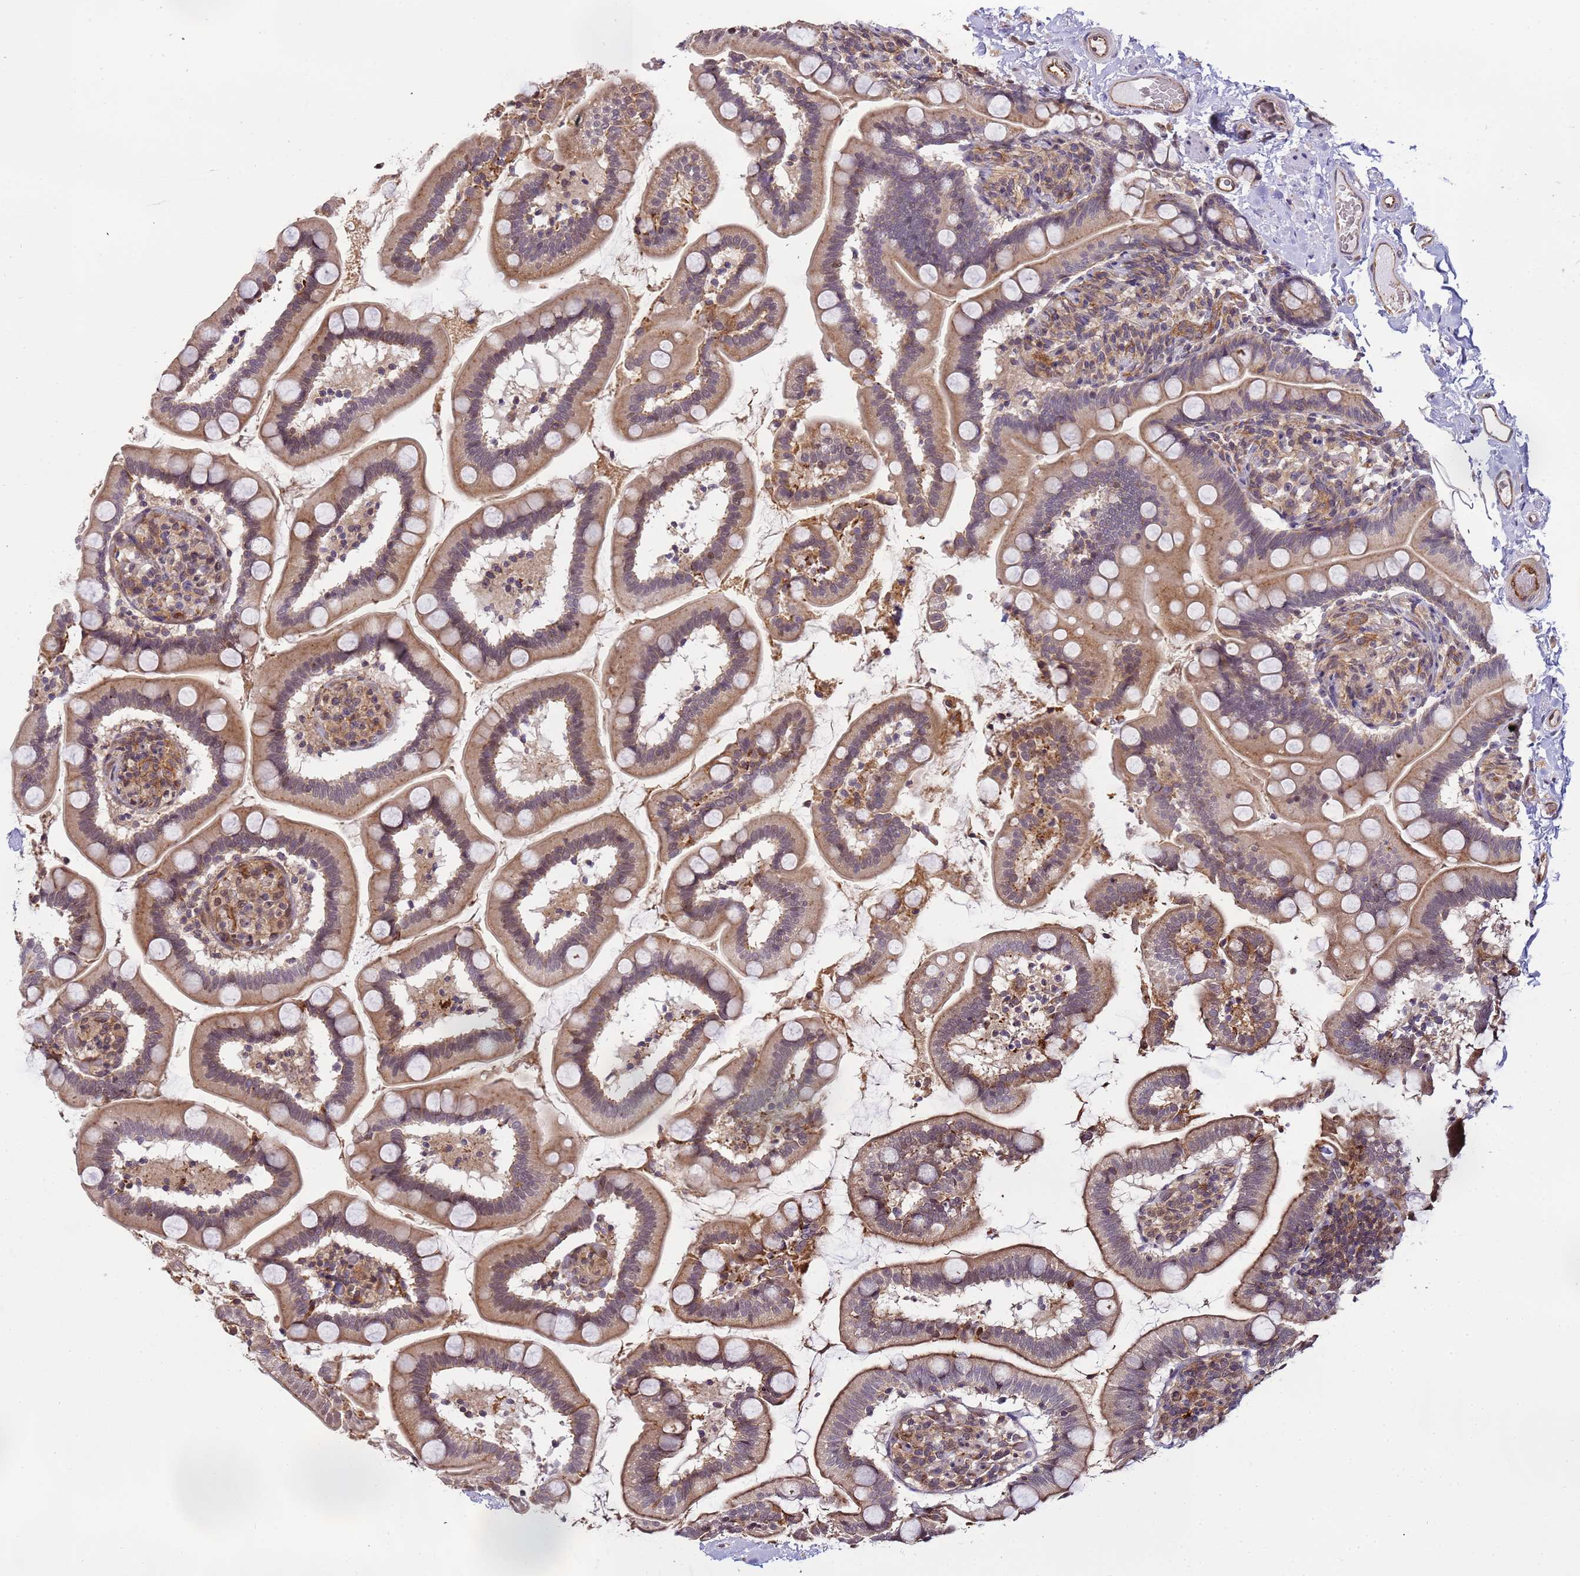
{"staining": {"intensity": "moderate", "quantity": "25%-75%", "location": "cytoplasmic/membranous"}, "tissue": "small intestine", "cell_type": "Glandular cells", "image_type": "normal", "snomed": [{"axis": "morphology", "description": "Normal tissue, NOS"}, {"axis": "topography", "description": "Small intestine"}], "caption": "Protein staining of normal small intestine displays moderate cytoplasmic/membranous staining in approximately 25%-75% of glandular cells.", "gene": "EMC2", "patient": {"sex": "female", "age": 64}}